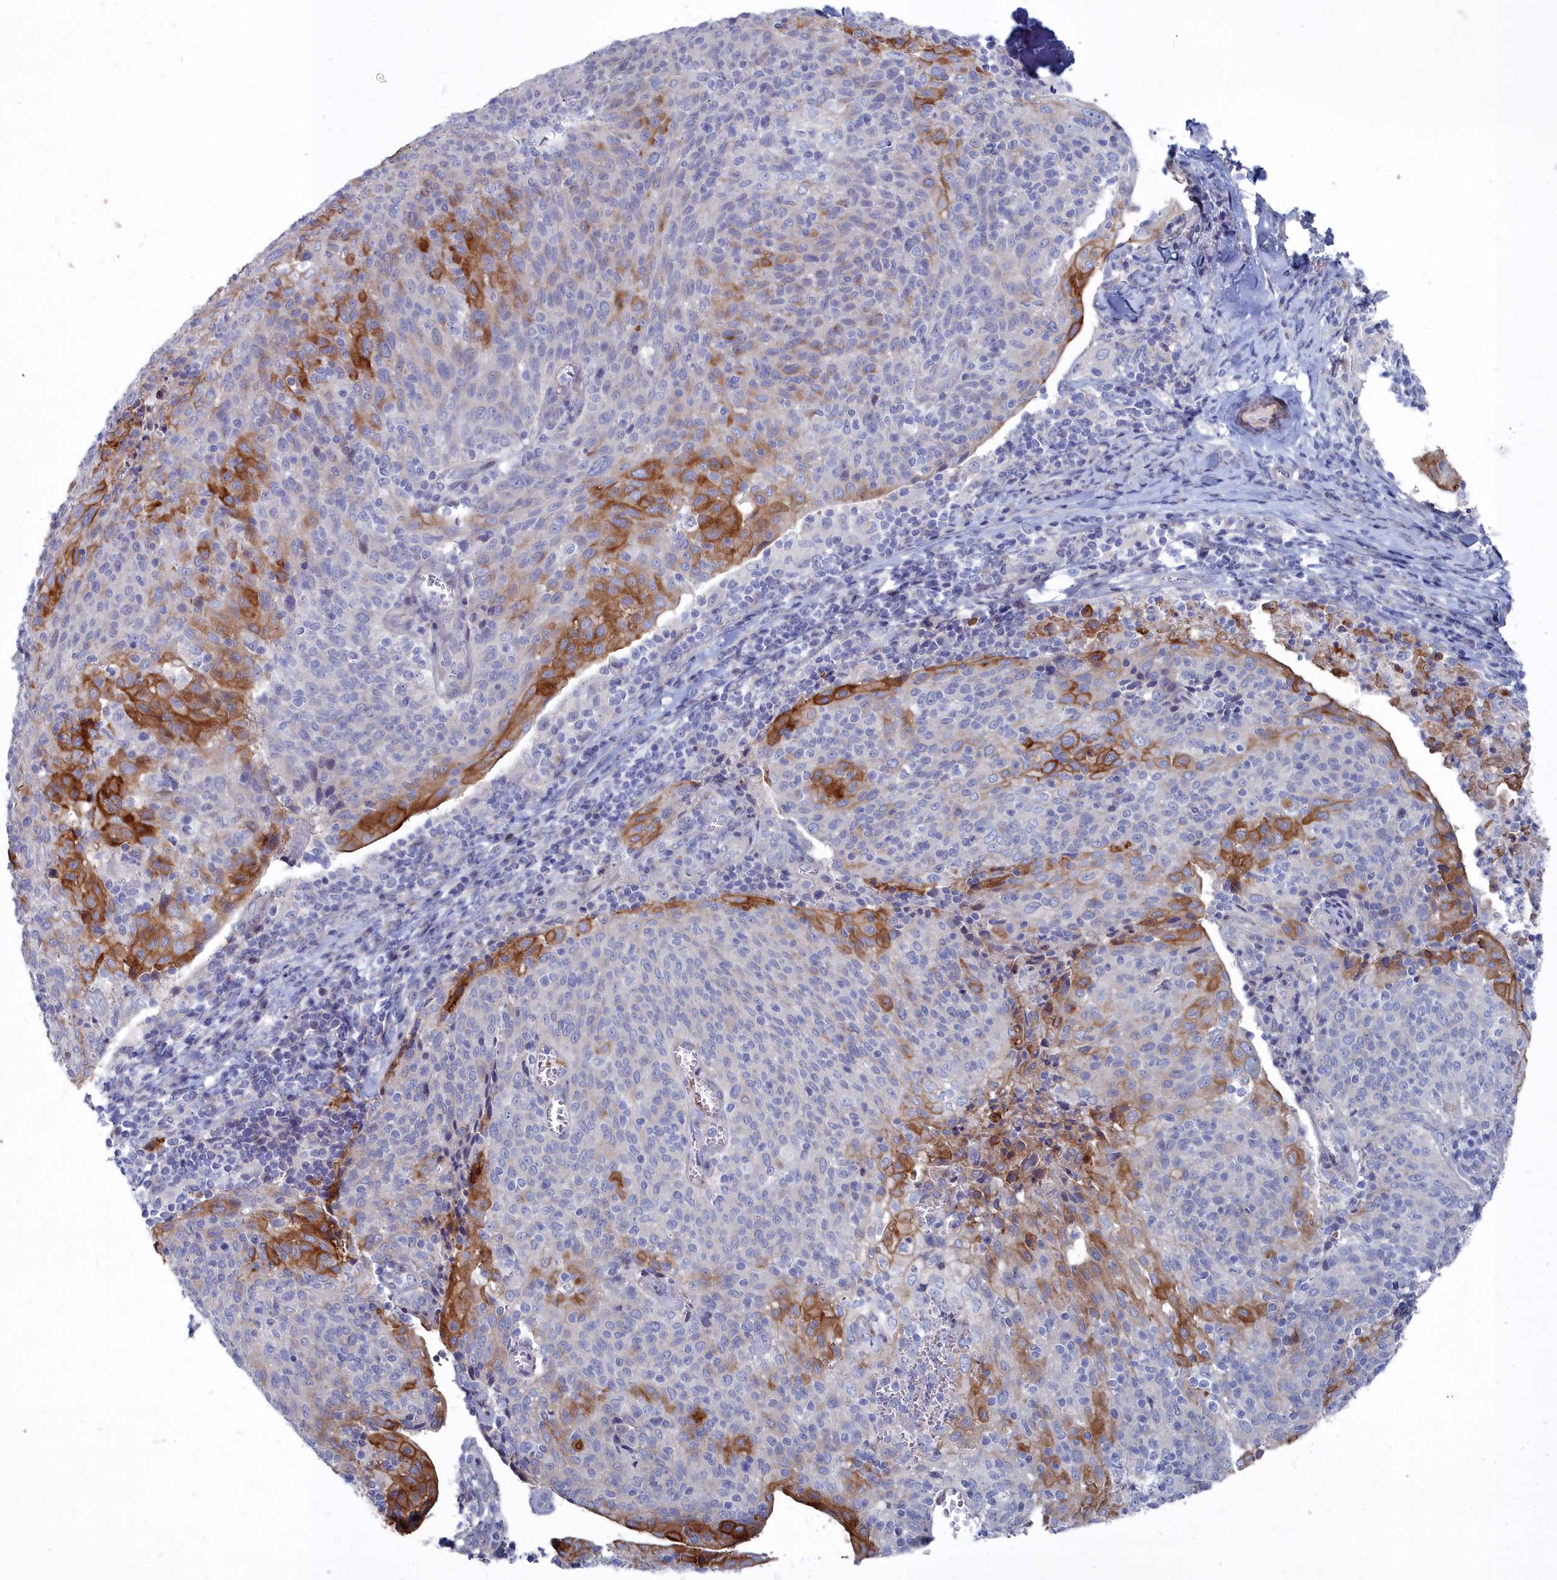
{"staining": {"intensity": "moderate", "quantity": "<25%", "location": "cytoplasmic/membranous"}, "tissue": "cervical cancer", "cell_type": "Tumor cells", "image_type": "cancer", "snomed": [{"axis": "morphology", "description": "Squamous cell carcinoma, NOS"}, {"axis": "topography", "description": "Cervix"}], "caption": "Human cervical cancer (squamous cell carcinoma) stained for a protein (brown) exhibits moderate cytoplasmic/membranous positive staining in approximately <25% of tumor cells.", "gene": "SHISAL2A", "patient": {"sex": "female", "age": 52}}